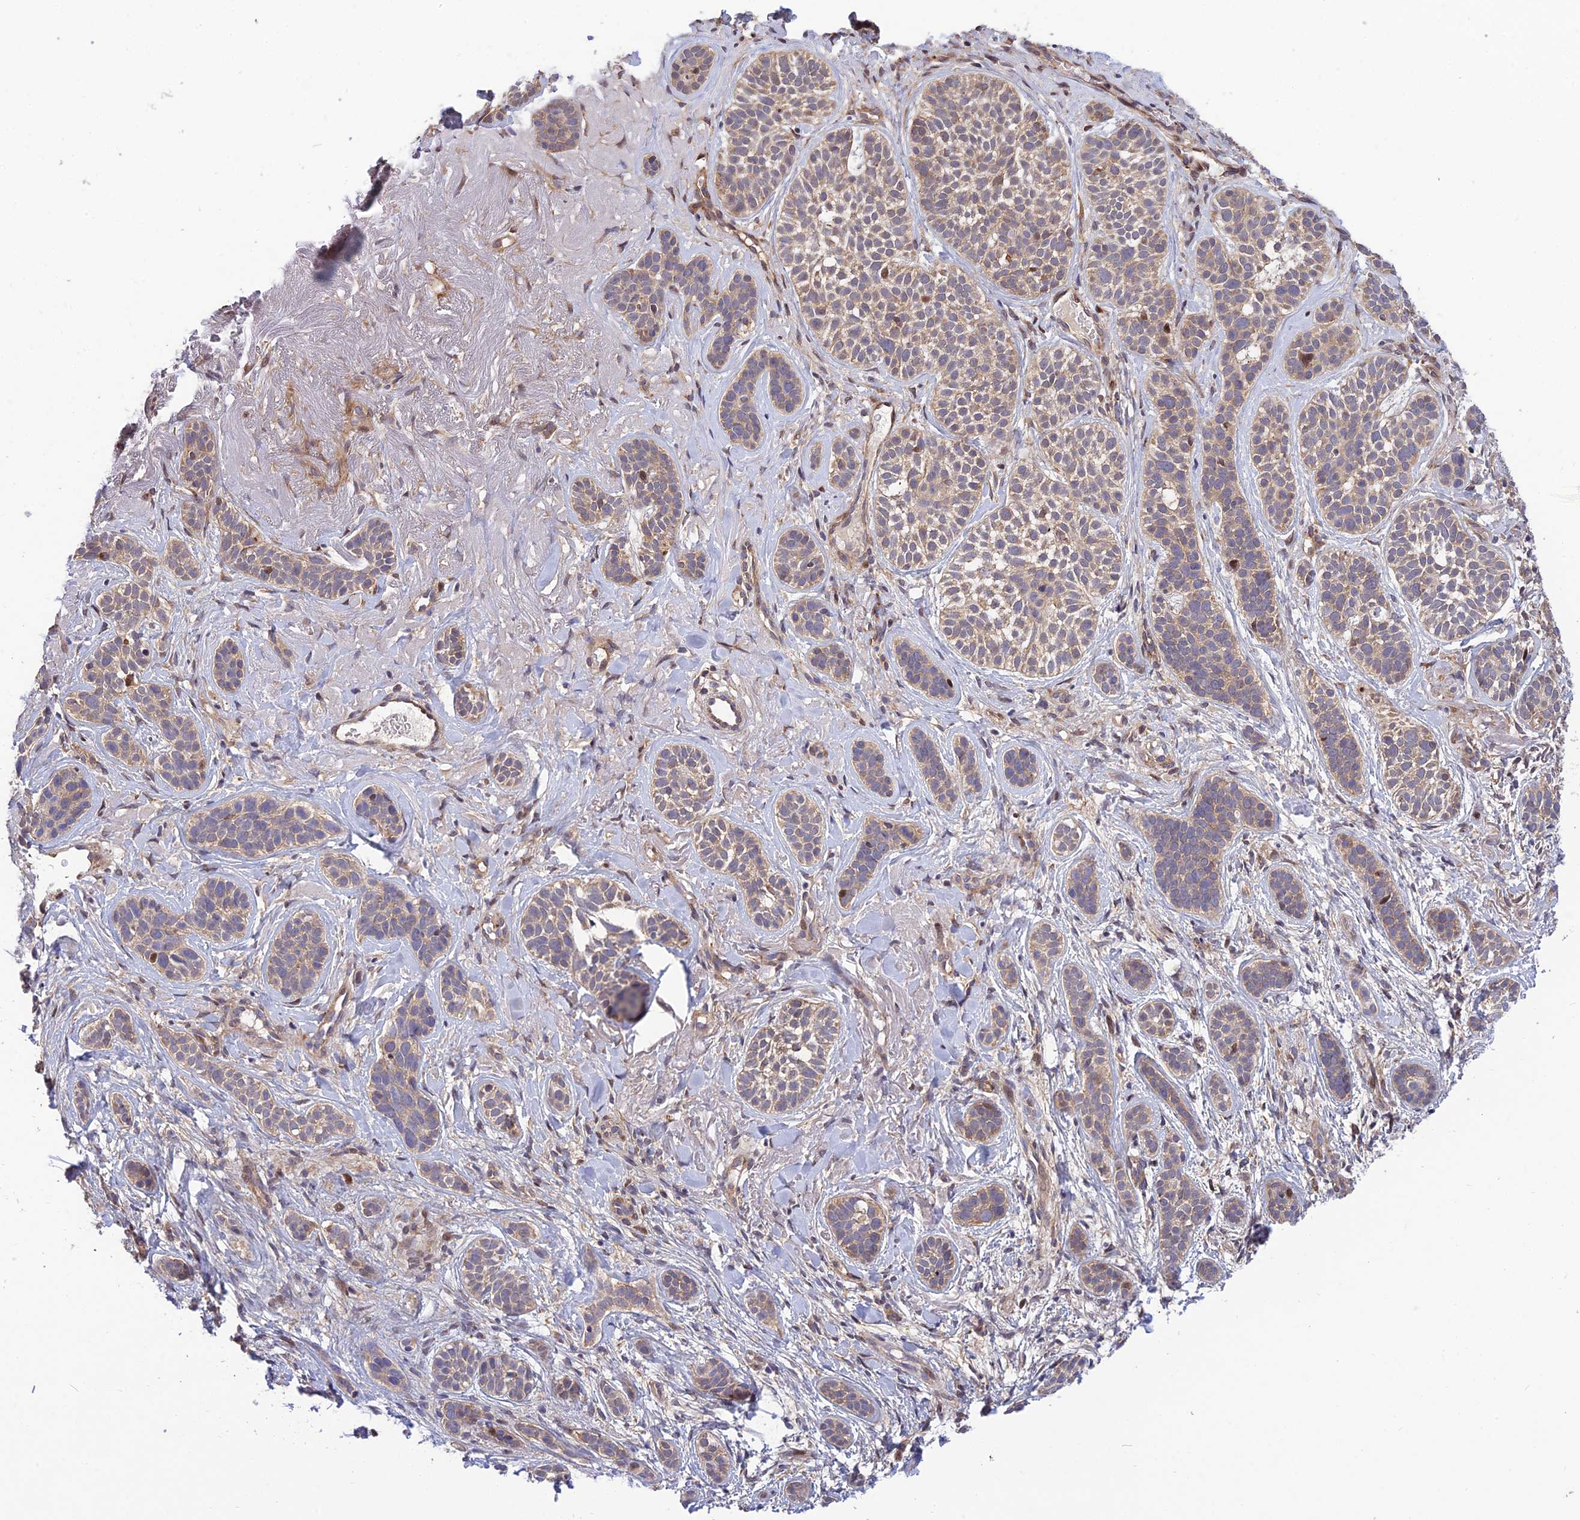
{"staining": {"intensity": "moderate", "quantity": "25%-75%", "location": "cytoplasmic/membranous"}, "tissue": "skin cancer", "cell_type": "Tumor cells", "image_type": "cancer", "snomed": [{"axis": "morphology", "description": "Basal cell carcinoma"}, {"axis": "topography", "description": "Skin"}], "caption": "A photomicrograph of human skin basal cell carcinoma stained for a protein exhibits moderate cytoplasmic/membranous brown staining in tumor cells.", "gene": "PLEKHG2", "patient": {"sex": "male", "age": 71}}